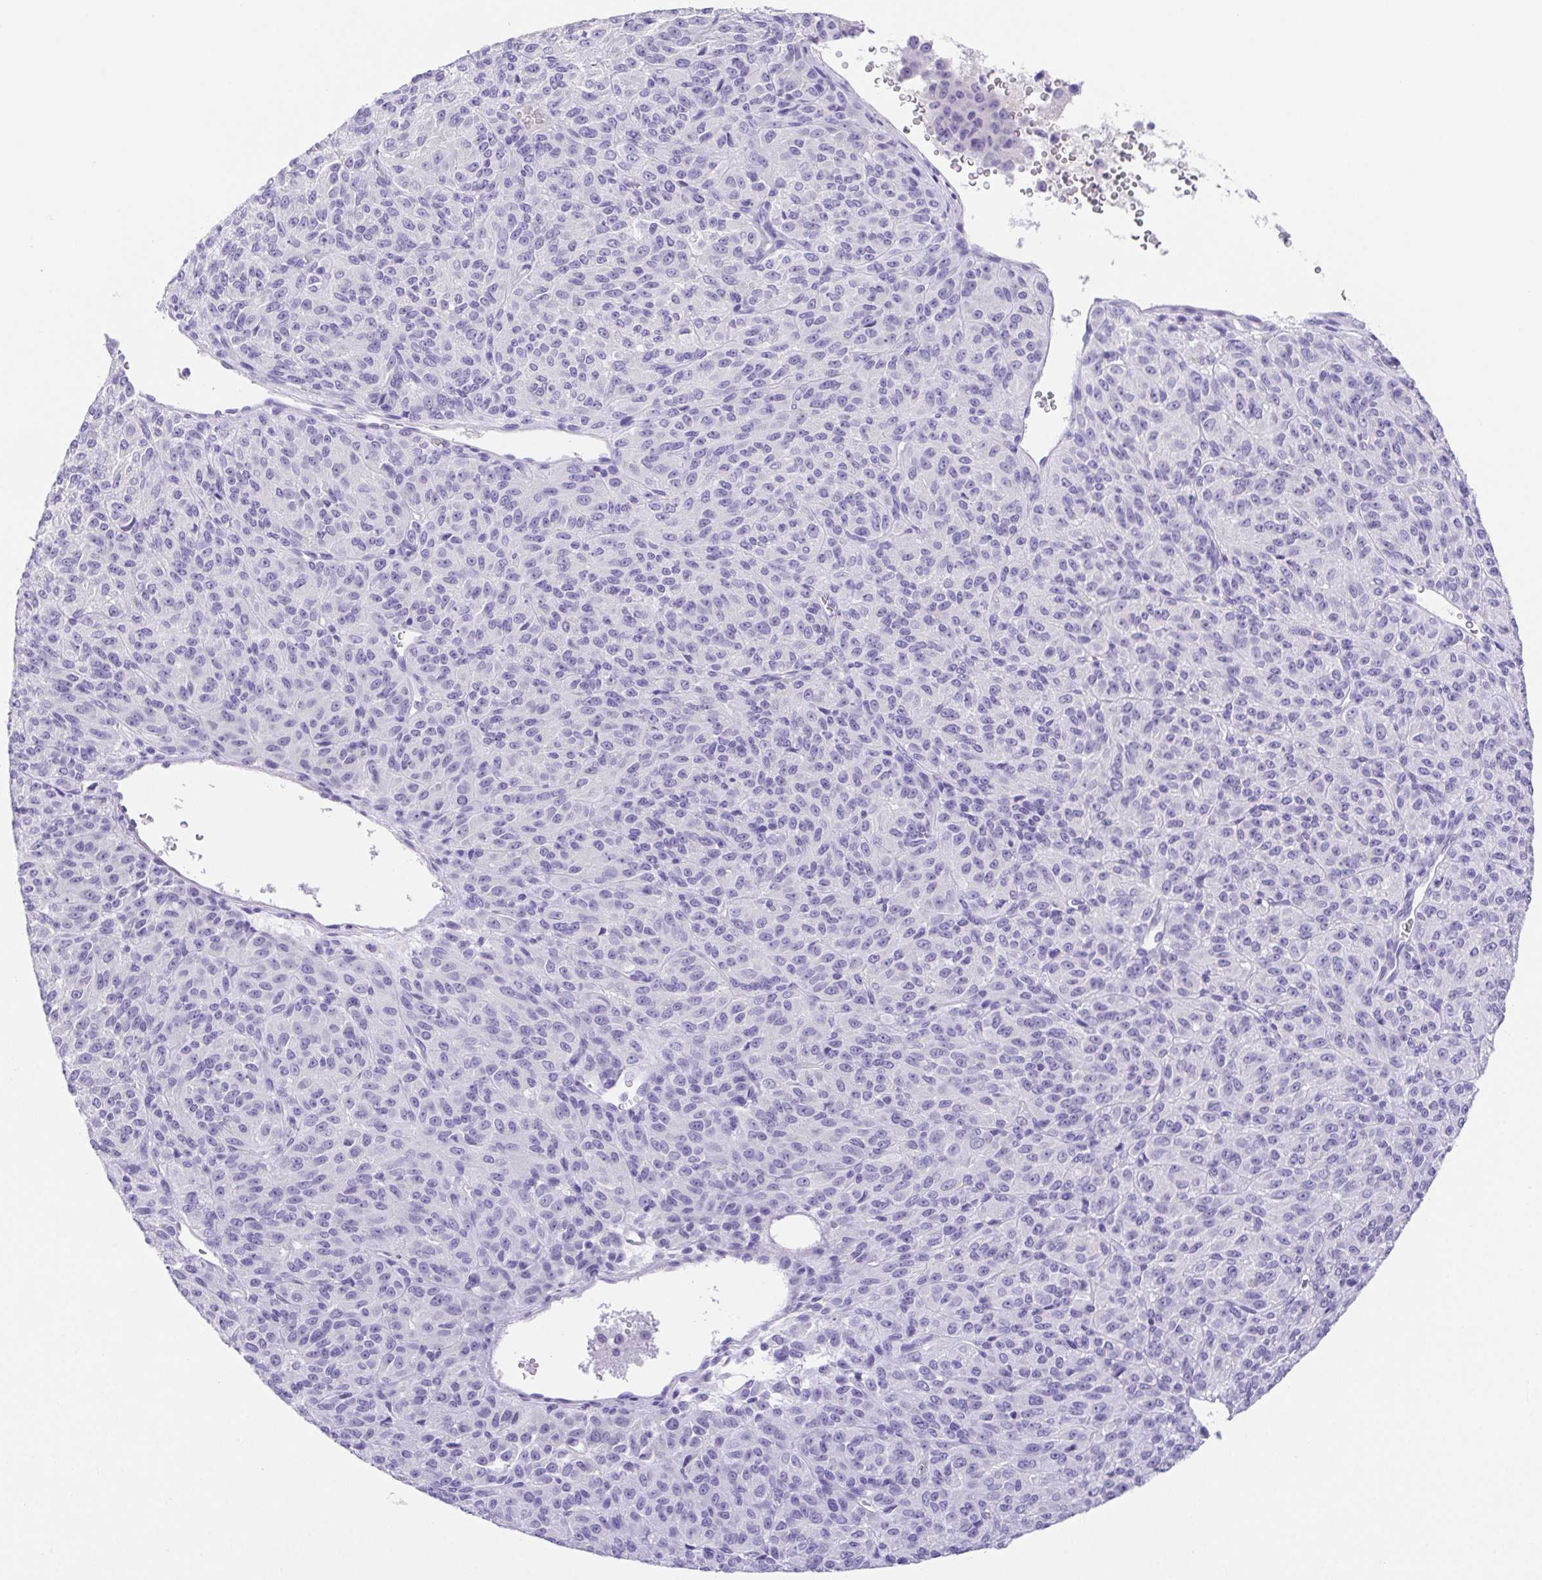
{"staining": {"intensity": "negative", "quantity": "none", "location": "none"}, "tissue": "melanoma", "cell_type": "Tumor cells", "image_type": "cancer", "snomed": [{"axis": "morphology", "description": "Malignant melanoma, Metastatic site"}, {"axis": "topography", "description": "Brain"}], "caption": "IHC of human malignant melanoma (metastatic site) exhibits no staining in tumor cells. (Brightfield microscopy of DAB (3,3'-diaminobenzidine) immunohistochemistry (IHC) at high magnification).", "gene": "SPATA4", "patient": {"sex": "female", "age": 56}}